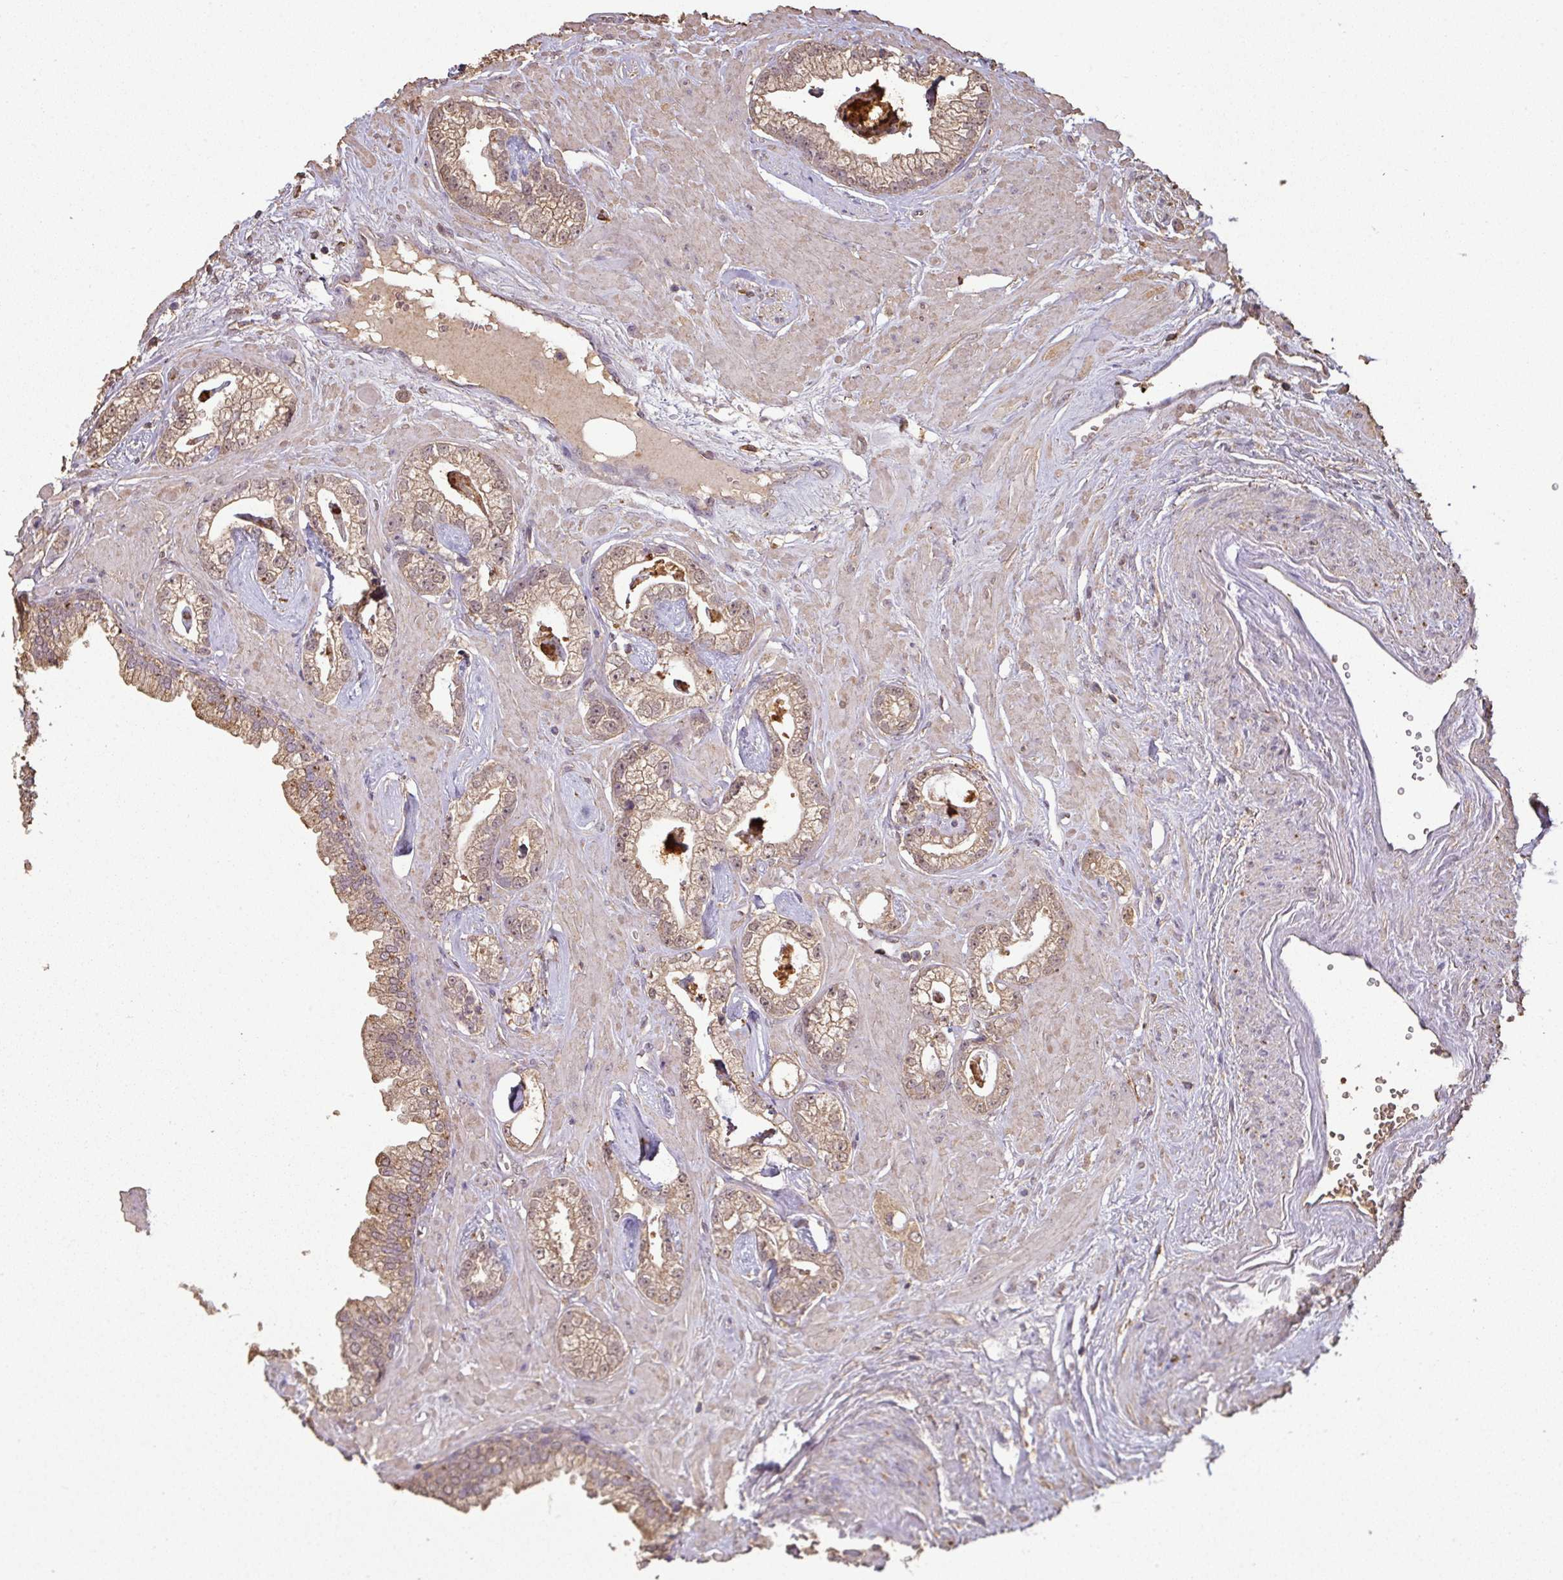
{"staining": {"intensity": "weak", "quantity": ">75%", "location": "cytoplasmic/membranous"}, "tissue": "prostate cancer", "cell_type": "Tumor cells", "image_type": "cancer", "snomed": [{"axis": "morphology", "description": "Adenocarcinoma, Low grade"}, {"axis": "topography", "description": "Prostate"}], "caption": "Immunohistochemistry (IHC) staining of prostate adenocarcinoma (low-grade), which reveals low levels of weak cytoplasmic/membranous positivity in about >75% of tumor cells indicating weak cytoplasmic/membranous protein positivity. The staining was performed using DAB (3,3'-diaminobenzidine) (brown) for protein detection and nuclei were counterstained in hematoxylin (blue).", "gene": "ATAT1", "patient": {"sex": "male", "age": 60}}